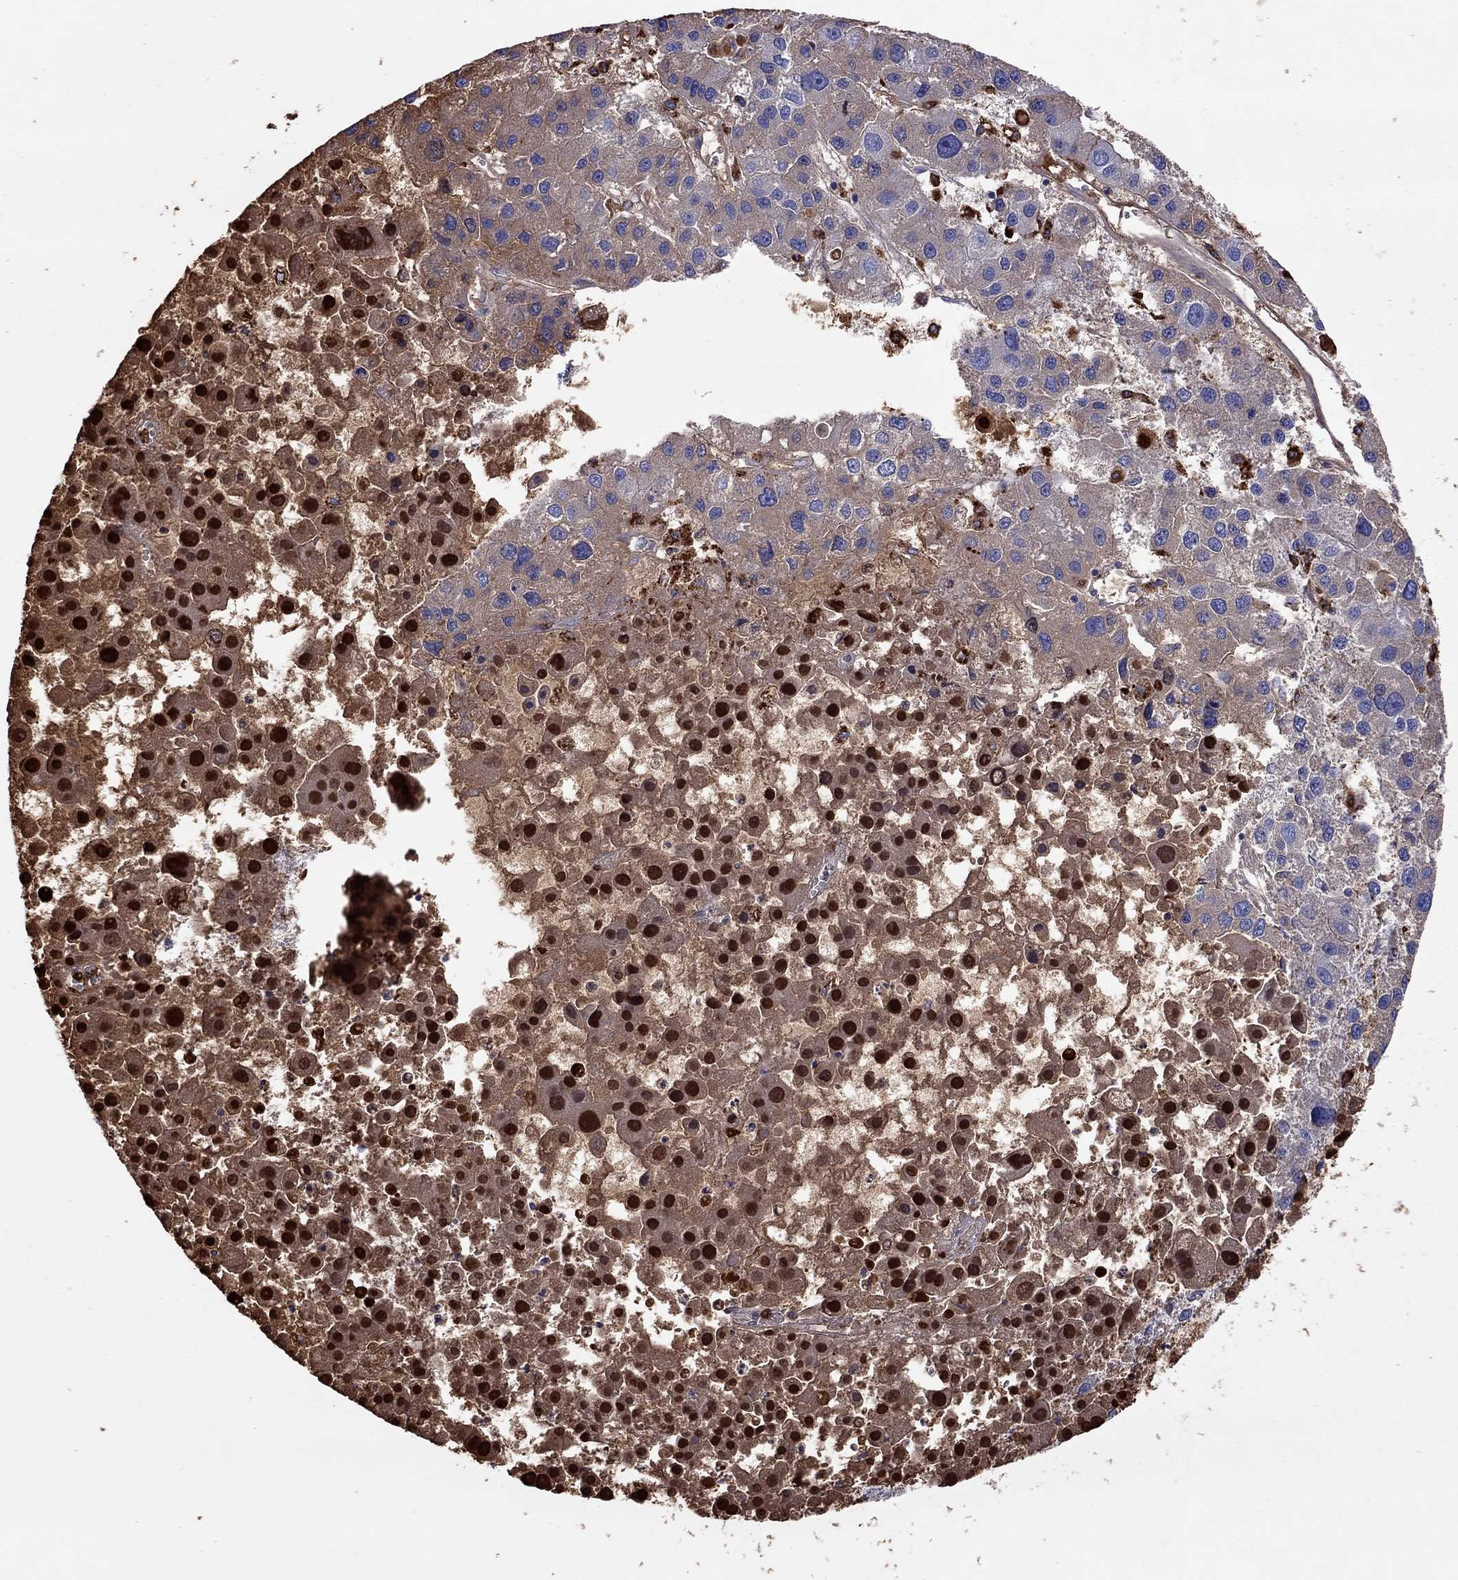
{"staining": {"intensity": "moderate", "quantity": "<25%", "location": "cytoplasmic/membranous"}, "tissue": "liver cancer", "cell_type": "Tumor cells", "image_type": "cancer", "snomed": [{"axis": "morphology", "description": "Carcinoma, Hepatocellular, NOS"}, {"axis": "topography", "description": "Liver"}], "caption": "Liver cancer (hepatocellular carcinoma) stained for a protein (brown) exhibits moderate cytoplasmic/membranous positive positivity in about <25% of tumor cells.", "gene": "SERPINA3", "patient": {"sex": "male", "age": 73}}